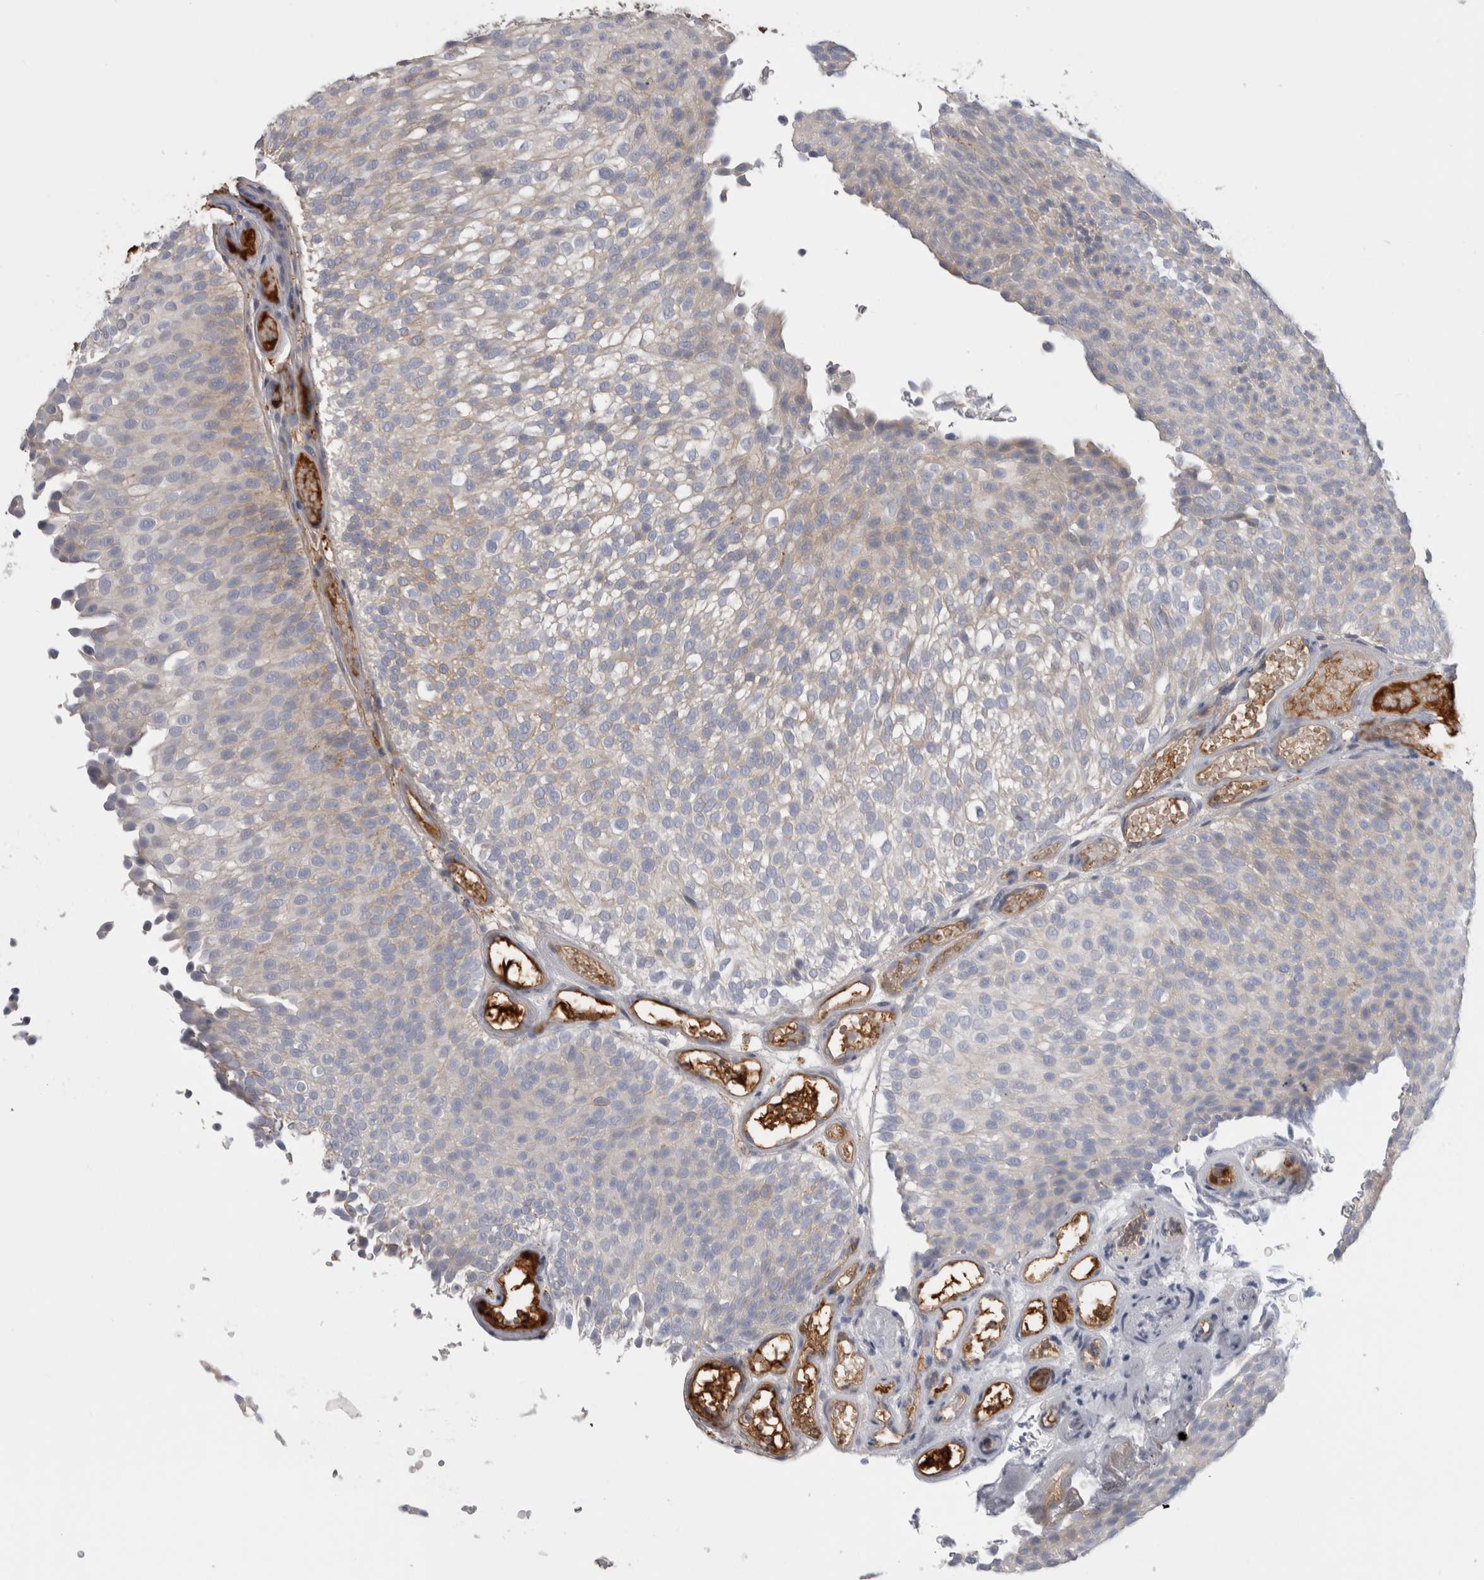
{"staining": {"intensity": "weak", "quantity": "<25%", "location": "cytoplasmic/membranous"}, "tissue": "urothelial cancer", "cell_type": "Tumor cells", "image_type": "cancer", "snomed": [{"axis": "morphology", "description": "Urothelial carcinoma, Low grade"}, {"axis": "topography", "description": "Urinary bladder"}], "caption": "High magnification brightfield microscopy of urothelial cancer stained with DAB (3,3'-diaminobenzidine) (brown) and counterstained with hematoxylin (blue): tumor cells show no significant expression.", "gene": "TBCE", "patient": {"sex": "male", "age": 78}}